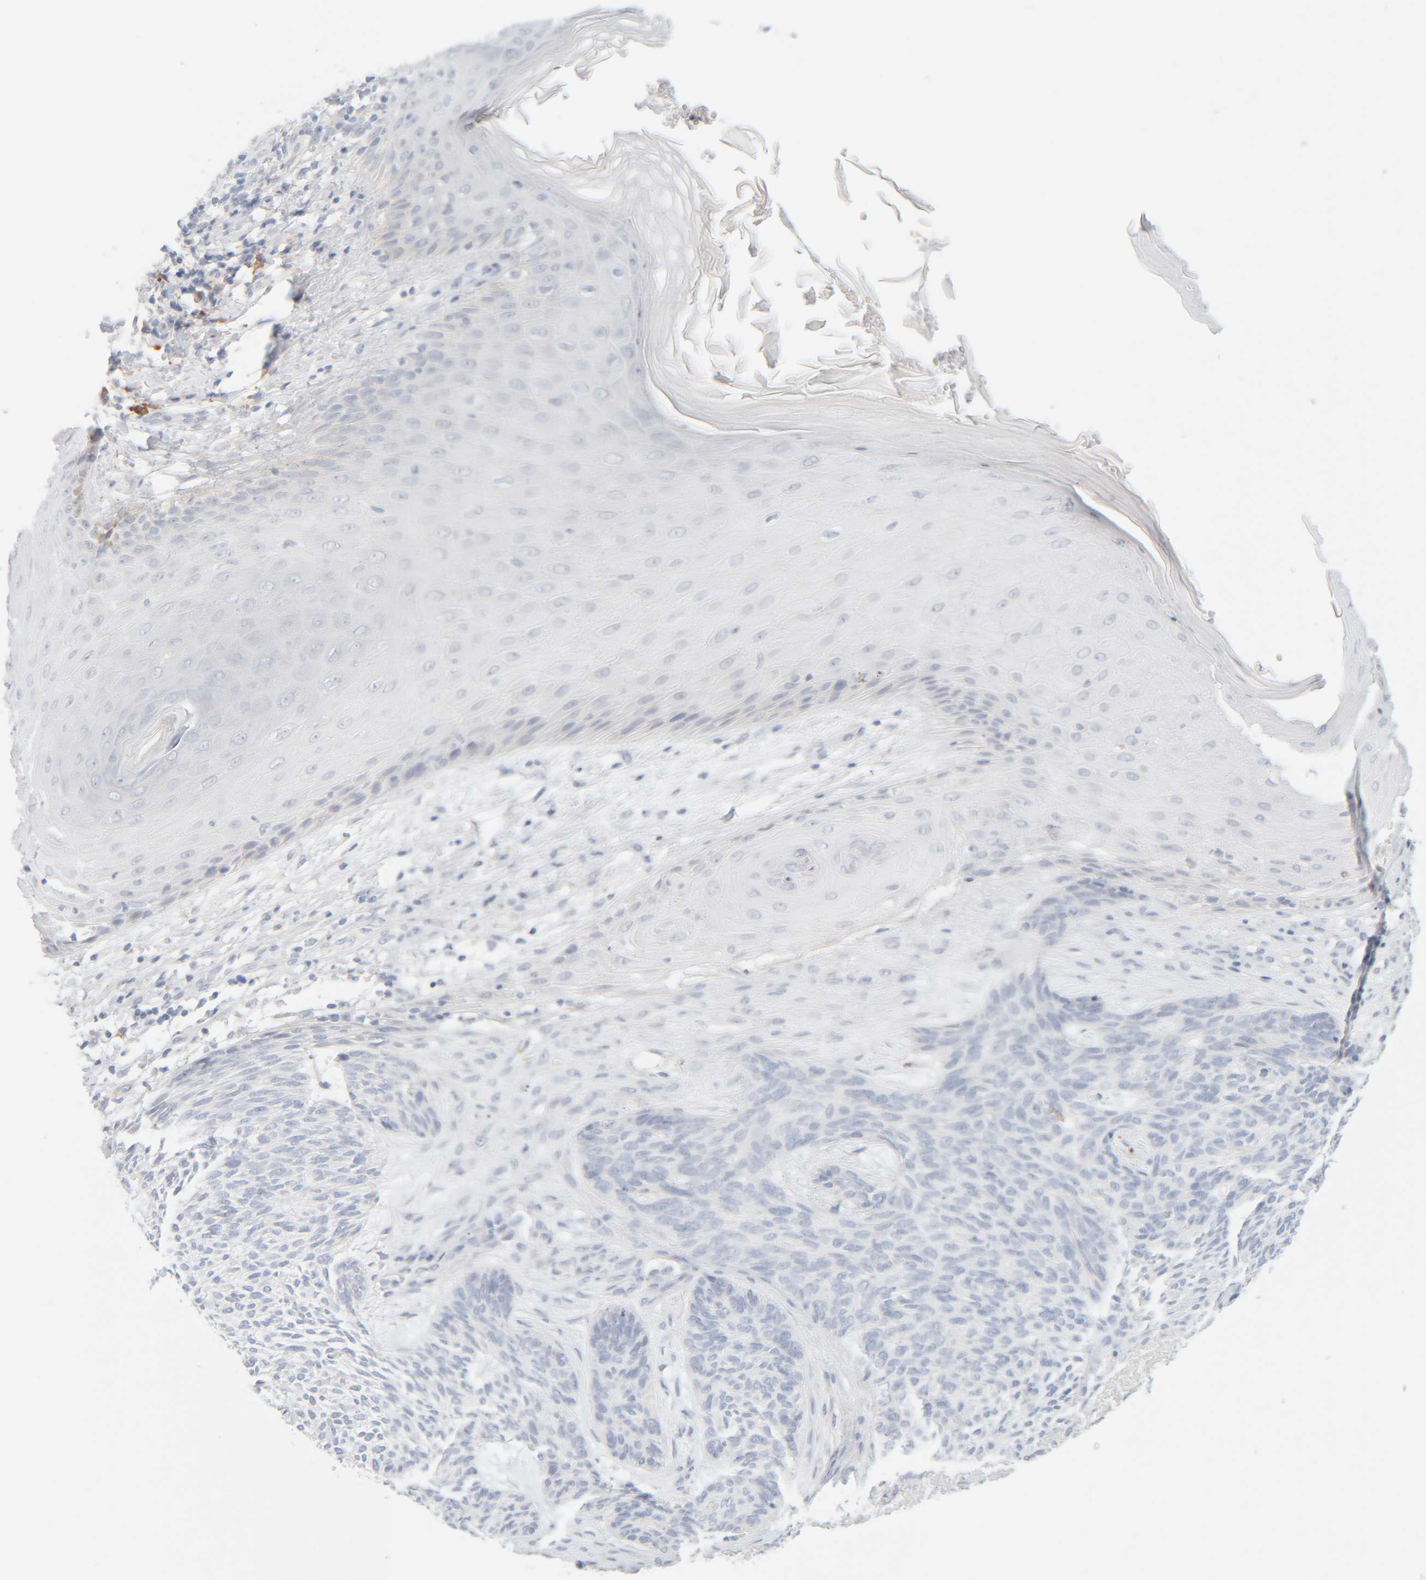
{"staining": {"intensity": "negative", "quantity": "none", "location": "none"}, "tissue": "skin cancer", "cell_type": "Tumor cells", "image_type": "cancer", "snomed": [{"axis": "morphology", "description": "Basal cell carcinoma"}, {"axis": "topography", "description": "Skin"}], "caption": "Skin cancer stained for a protein using immunohistochemistry (IHC) demonstrates no staining tumor cells.", "gene": "RIDA", "patient": {"sex": "male", "age": 55}}